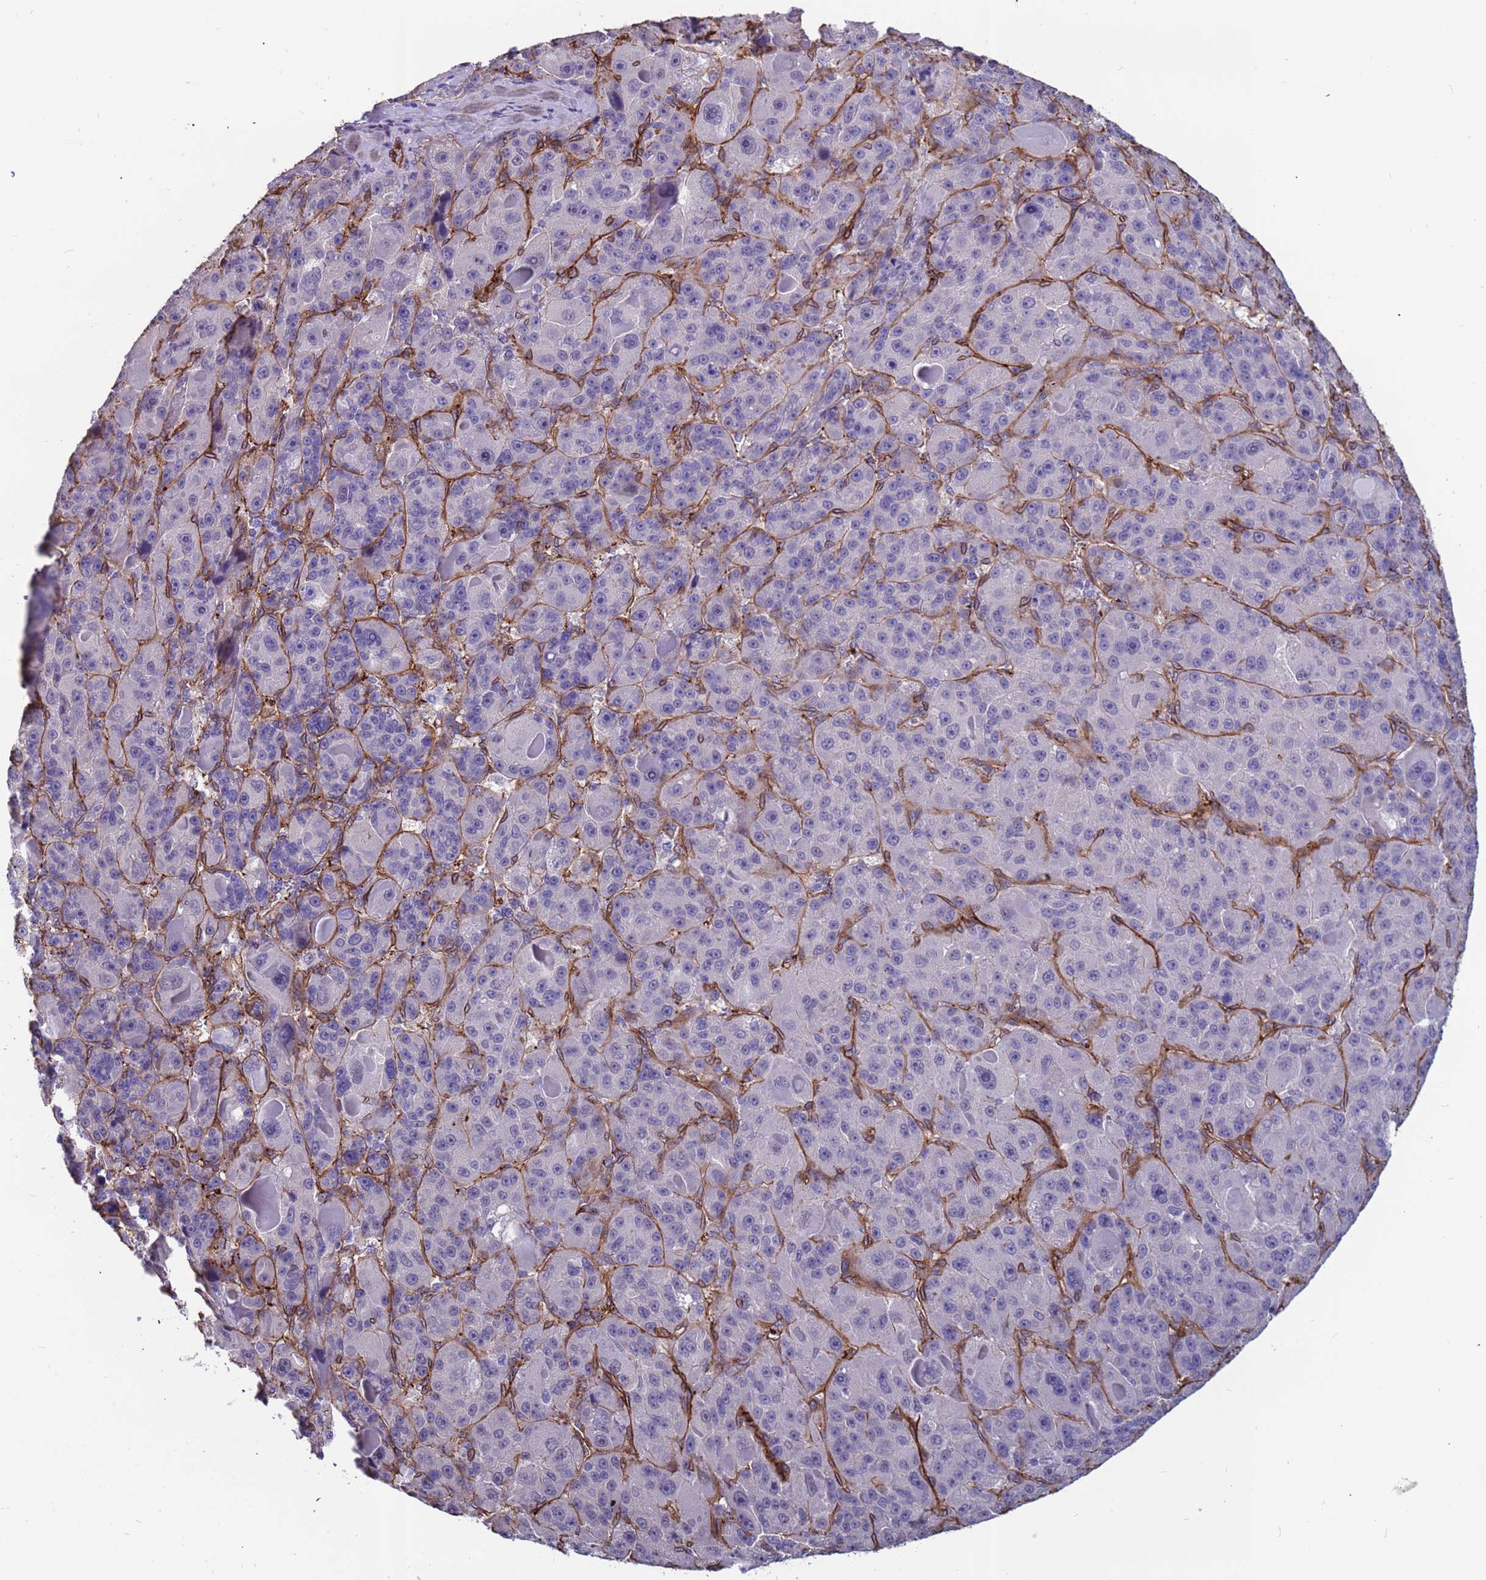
{"staining": {"intensity": "negative", "quantity": "none", "location": "none"}, "tissue": "liver cancer", "cell_type": "Tumor cells", "image_type": "cancer", "snomed": [{"axis": "morphology", "description": "Carcinoma, Hepatocellular, NOS"}, {"axis": "topography", "description": "Liver"}], "caption": "Tumor cells show no significant positivity in liver cancer (hepatocellular carcinoma).", "gene": "EHD2", "patient": {"sex": "male", "age": 76}}